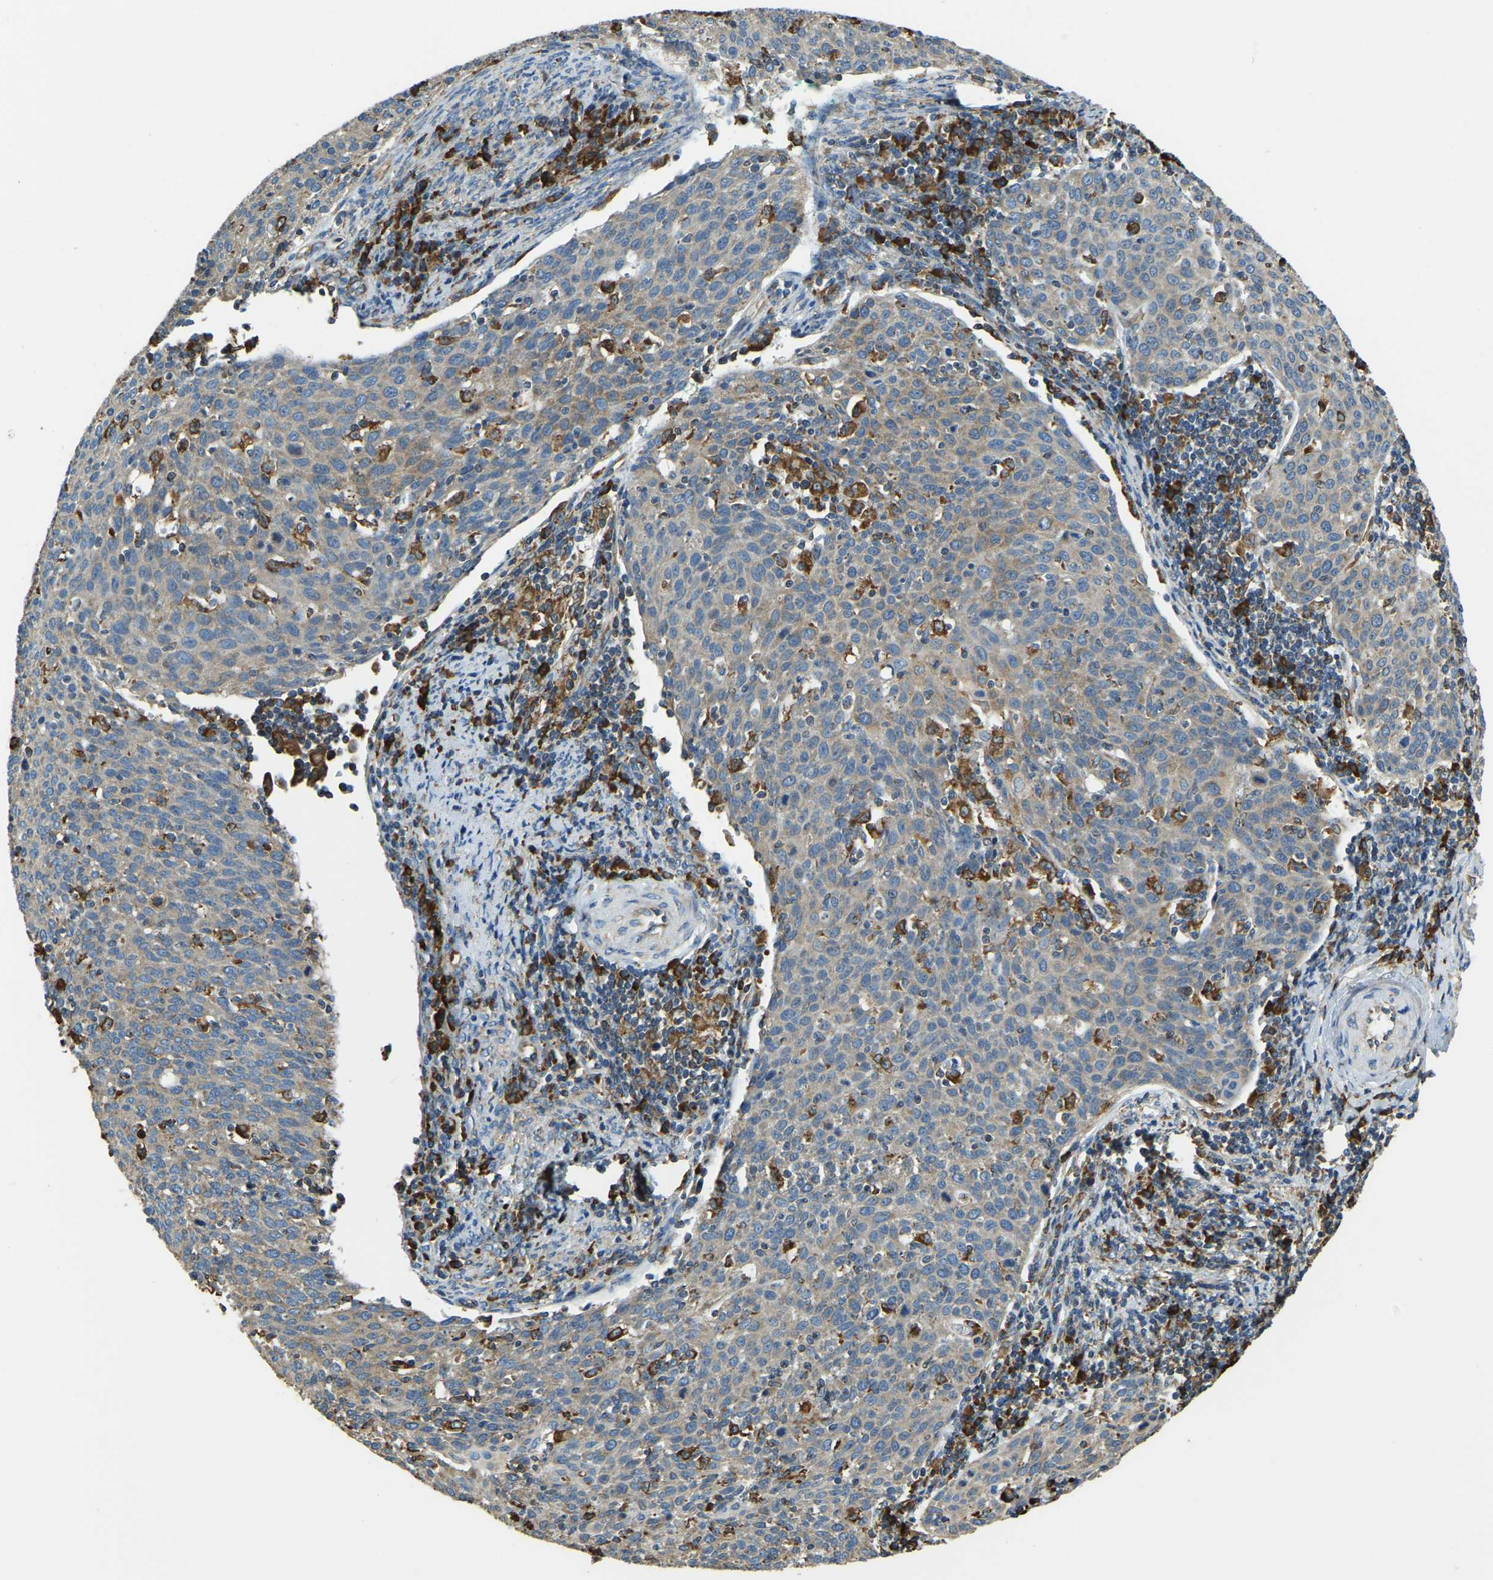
{"staining": {"intensity": "weak", "quantity": "25%-75%", "location": "cytoplasmic/membranous"}, "tissue": "cervical cancer", "cell_type": "Tumor cells", "image_type": "cancer", "snomed": [{"axis": "morphology", "description": "Squamous cell carcinoma, NOS"}, {"axis": "topography", "description": "Cervix"}], "caption": "Weak cytoplasmic/membranous protein expression is identified in about 25%-75% of tumor cells in cervical cancer (squamous cell carcinoma). (brown staining indicates protein expression, while blue staining denotes nuclei).", "gene": "RNF115", "patient": {"sex": "female", "age": 38}}